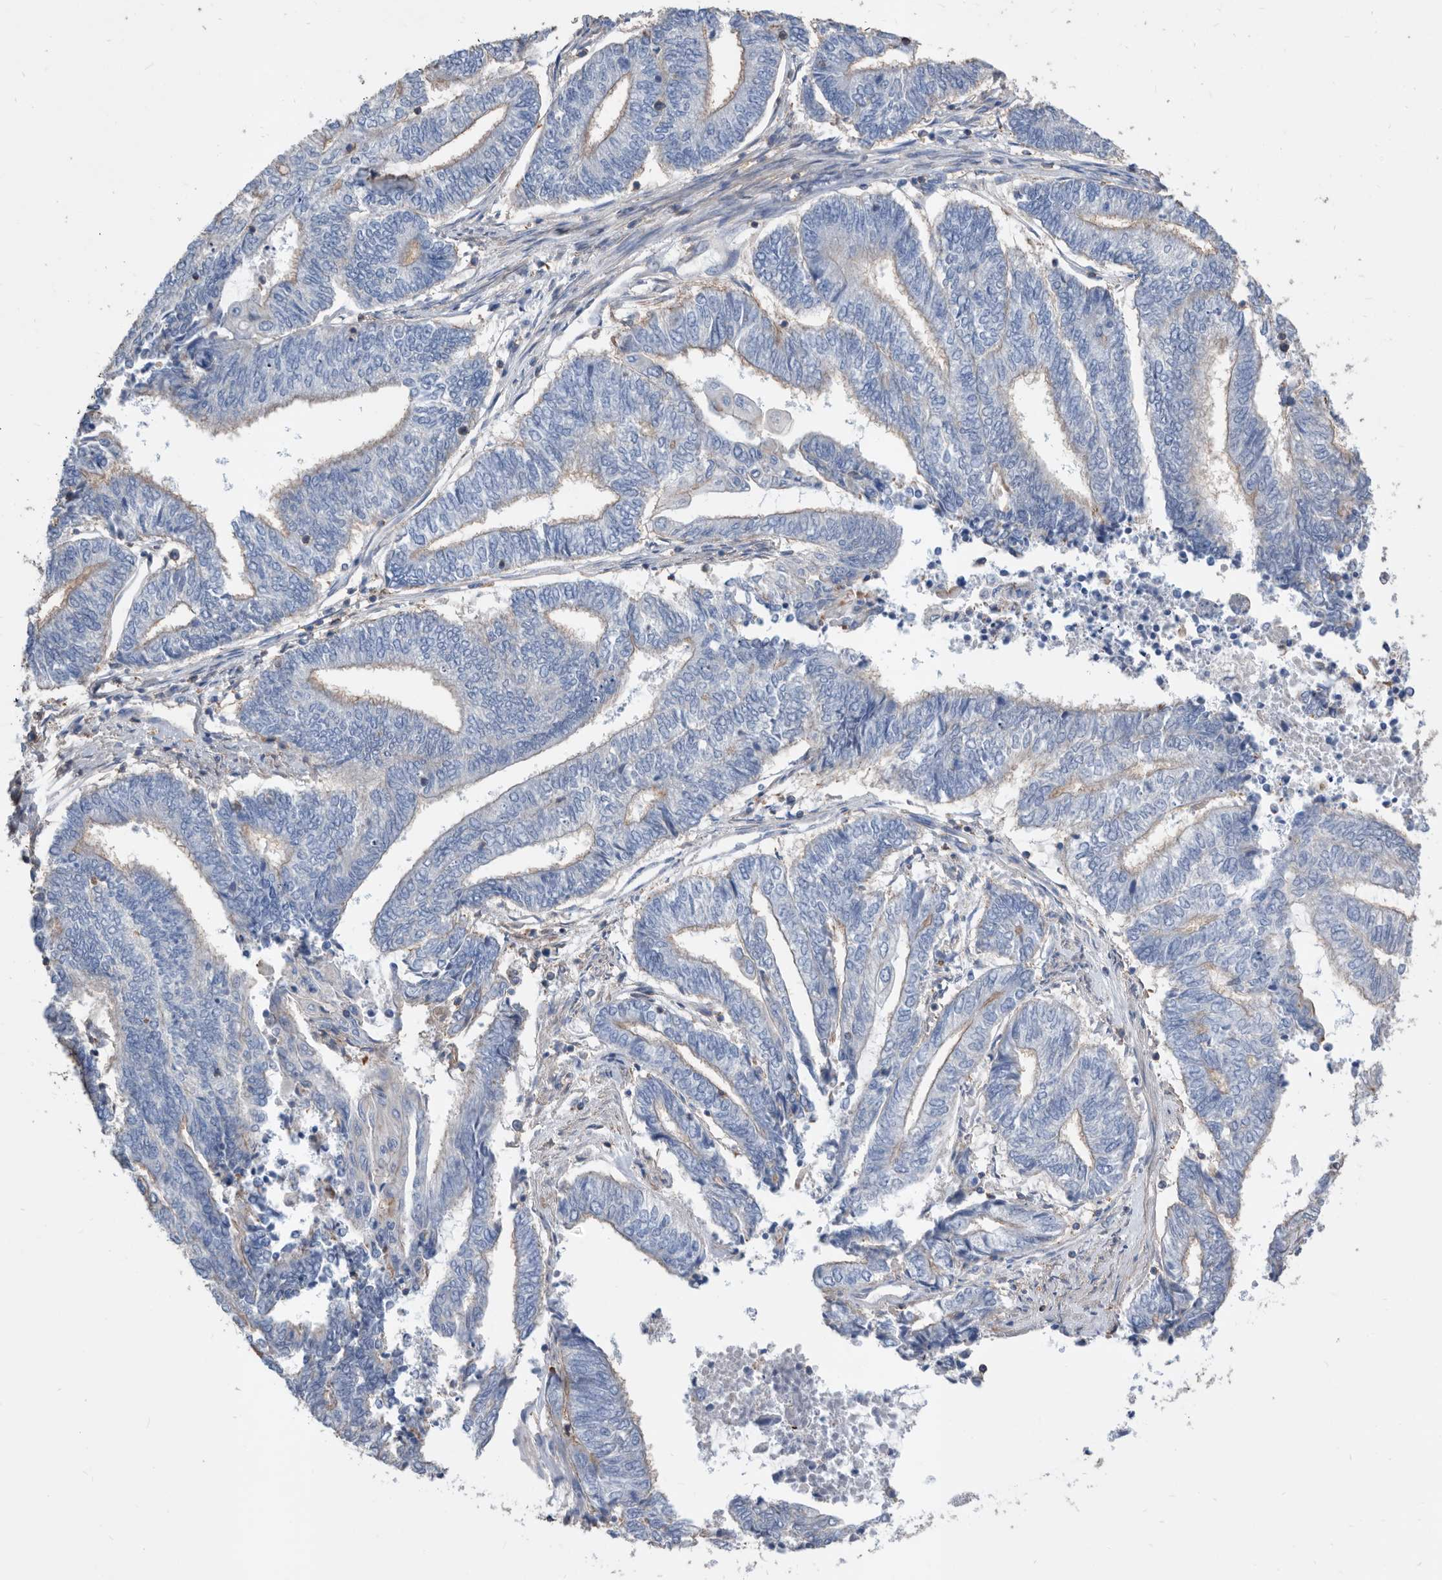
{"staining": {"intensity": "weak", "quantity": "<25%", "location": "cytoplasmic/membranous"}, "tissue": "endometrial cancer", "cell_type": "Tumor cells", "image_type": "cancer", "snomed": [{"axis": "morphology", "description": "Adenocarcinoma, NOS"}, {"axis": "topography", "description": "Uterus"}, {"axis": "topography", "description": "Endometrium"}], "caption": "Immunohistochemistry (IHC) micrograph of neoplastic tissue: human endometrial adenocarcinoma stained with DAB reveals no significant protein positivity in tumor cells.", "gene": "MS4A4A", "patient": {"sex": "female", "age": 70}}